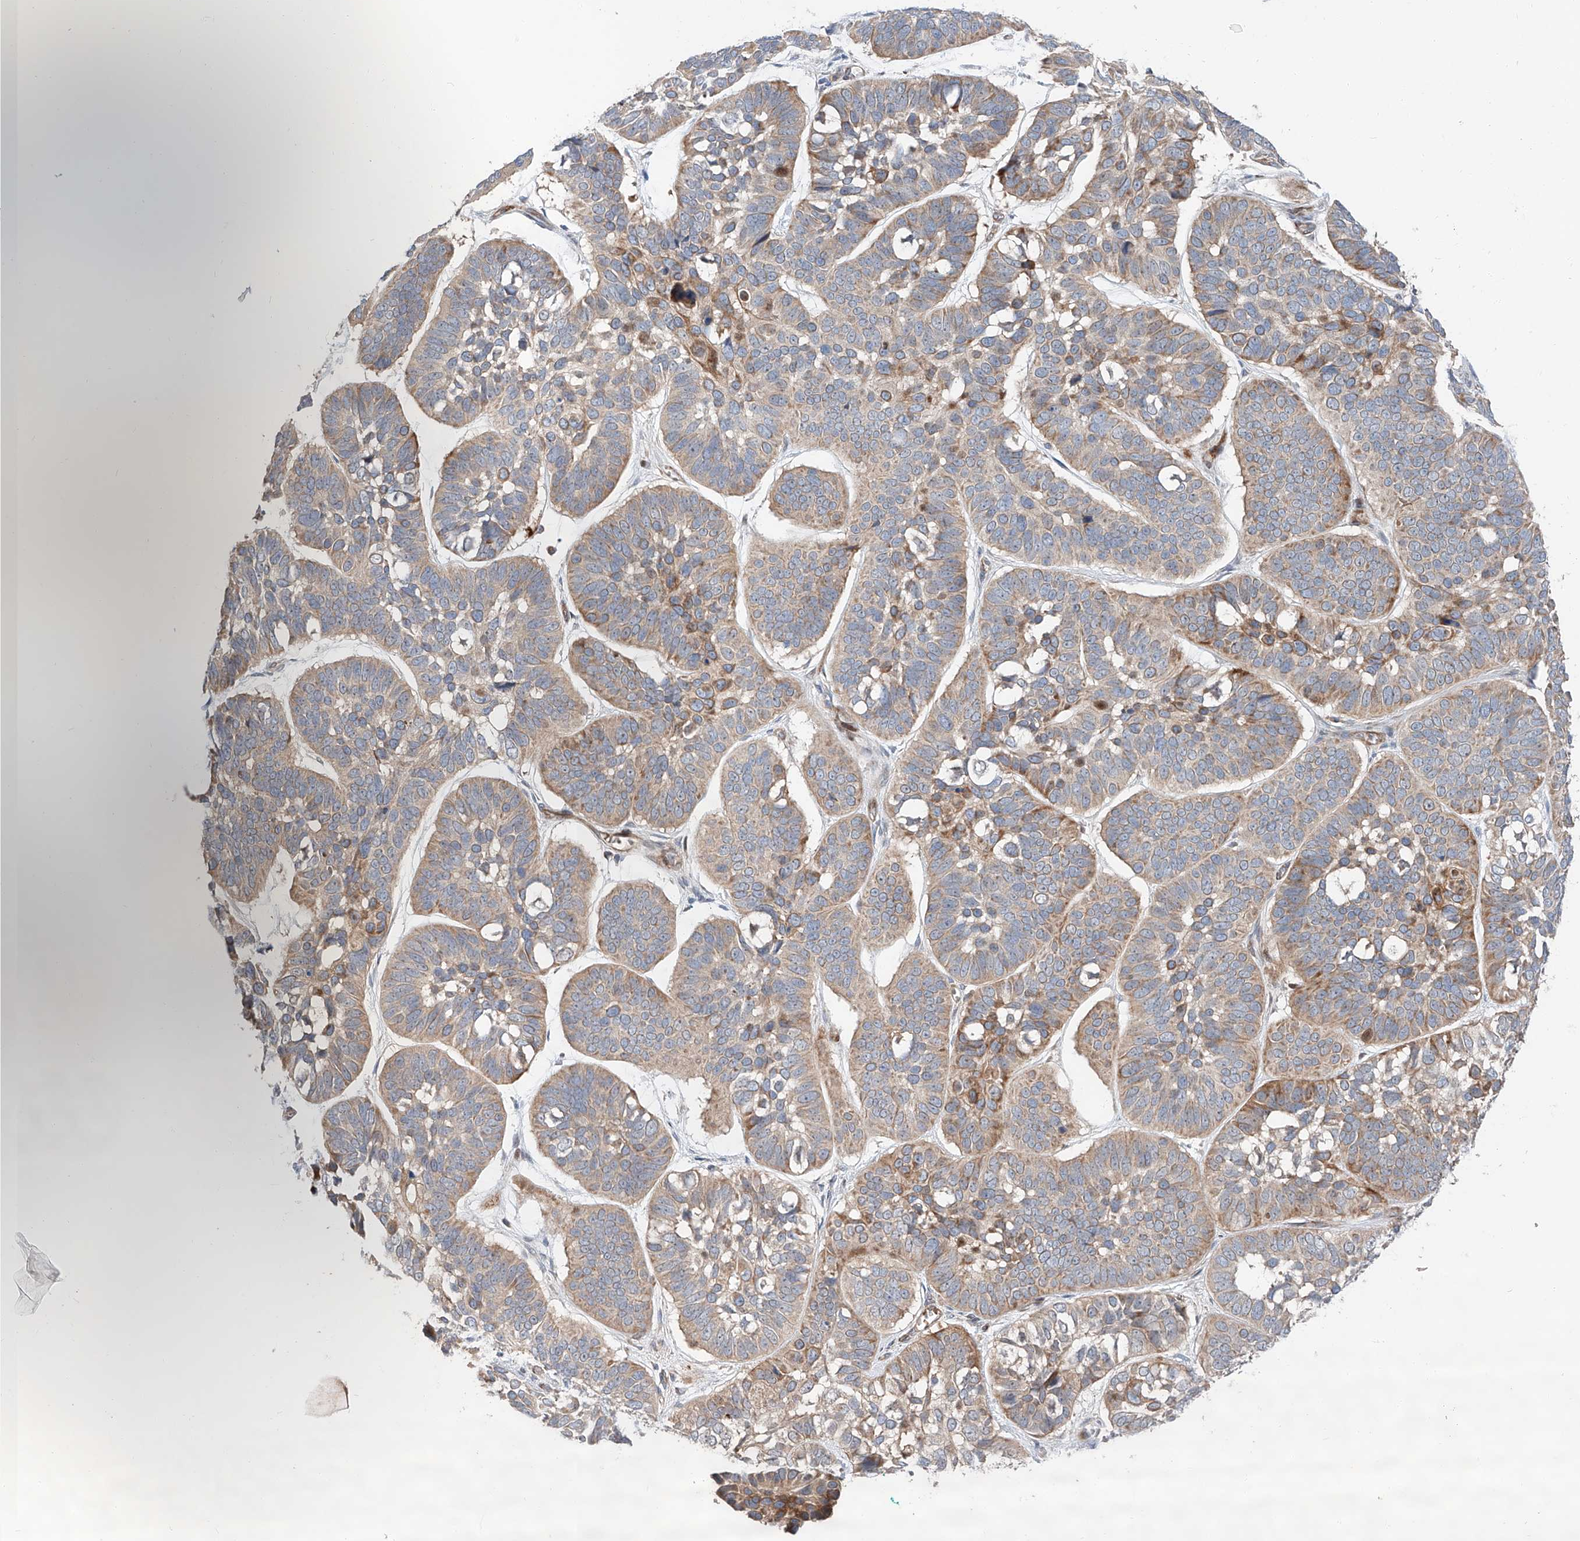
{"staining": {"intensity": "moderate", "quantity": "25%-75%", "location": "cytoplasmic/membranous"}, "tissue": "skin cancer", "cell_type": "Tumor cells", "image_type": "cancer", "snomed": [{"axis": "morphology", "description": "Basal cell carcinoma"}, {"axis": "topography", "description": "Skin"}], "caption": "IHC staining of basal cell carcinoma (skin), which exhibits medium levels of moderate cytoplasmic/membranous expression in about 25%-75% of tumor cells indicating moderate cytoplasmic/membranous protein positivity. The staining was performed using DAB (3,3'-diaminobenzidine) (brown) for protein detection and nuclei were counterstained in hematoxylin (blue).", "gene": "USF3", "patient": {"sex": "male", "age": 62}}